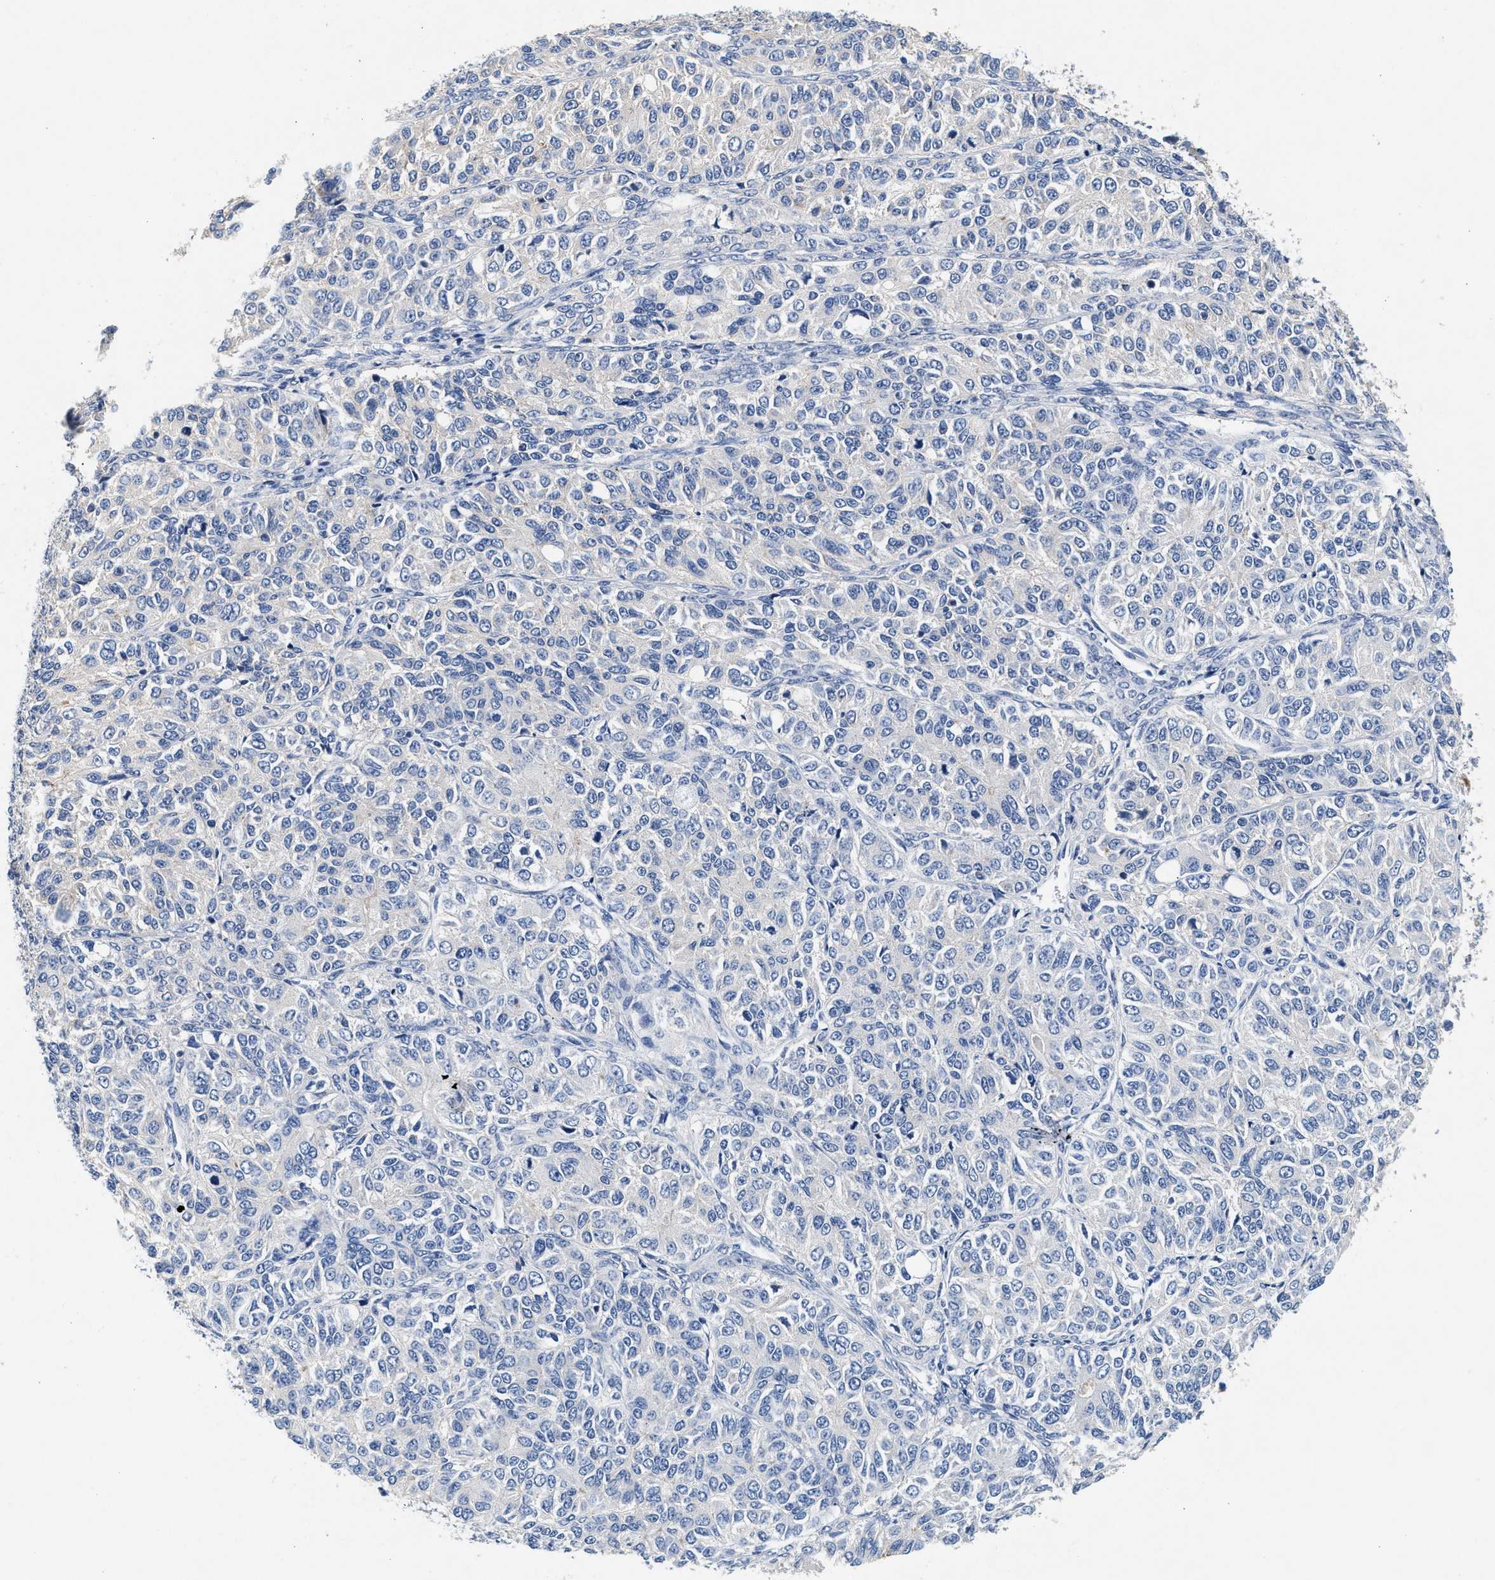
{"staining": {"intensity": "negative", "quantity": "none", "location": "none"}, "tissue": "ovarian cancer", "cell_type": "Tumor cells", "image_type": "cancer", "snomed": [{"axis": "morphology", "description": "Carcinoma, endometroid"}, {"axis": "topography", "description": "Ovary"}], "caption": "Immunohistochemistry (IHC) of endometroid carcinoma (ovarian) exhibits no expression in tumor cells.", "gene": "GNAI3", "patient": {"sex": "female", "age": 51}}